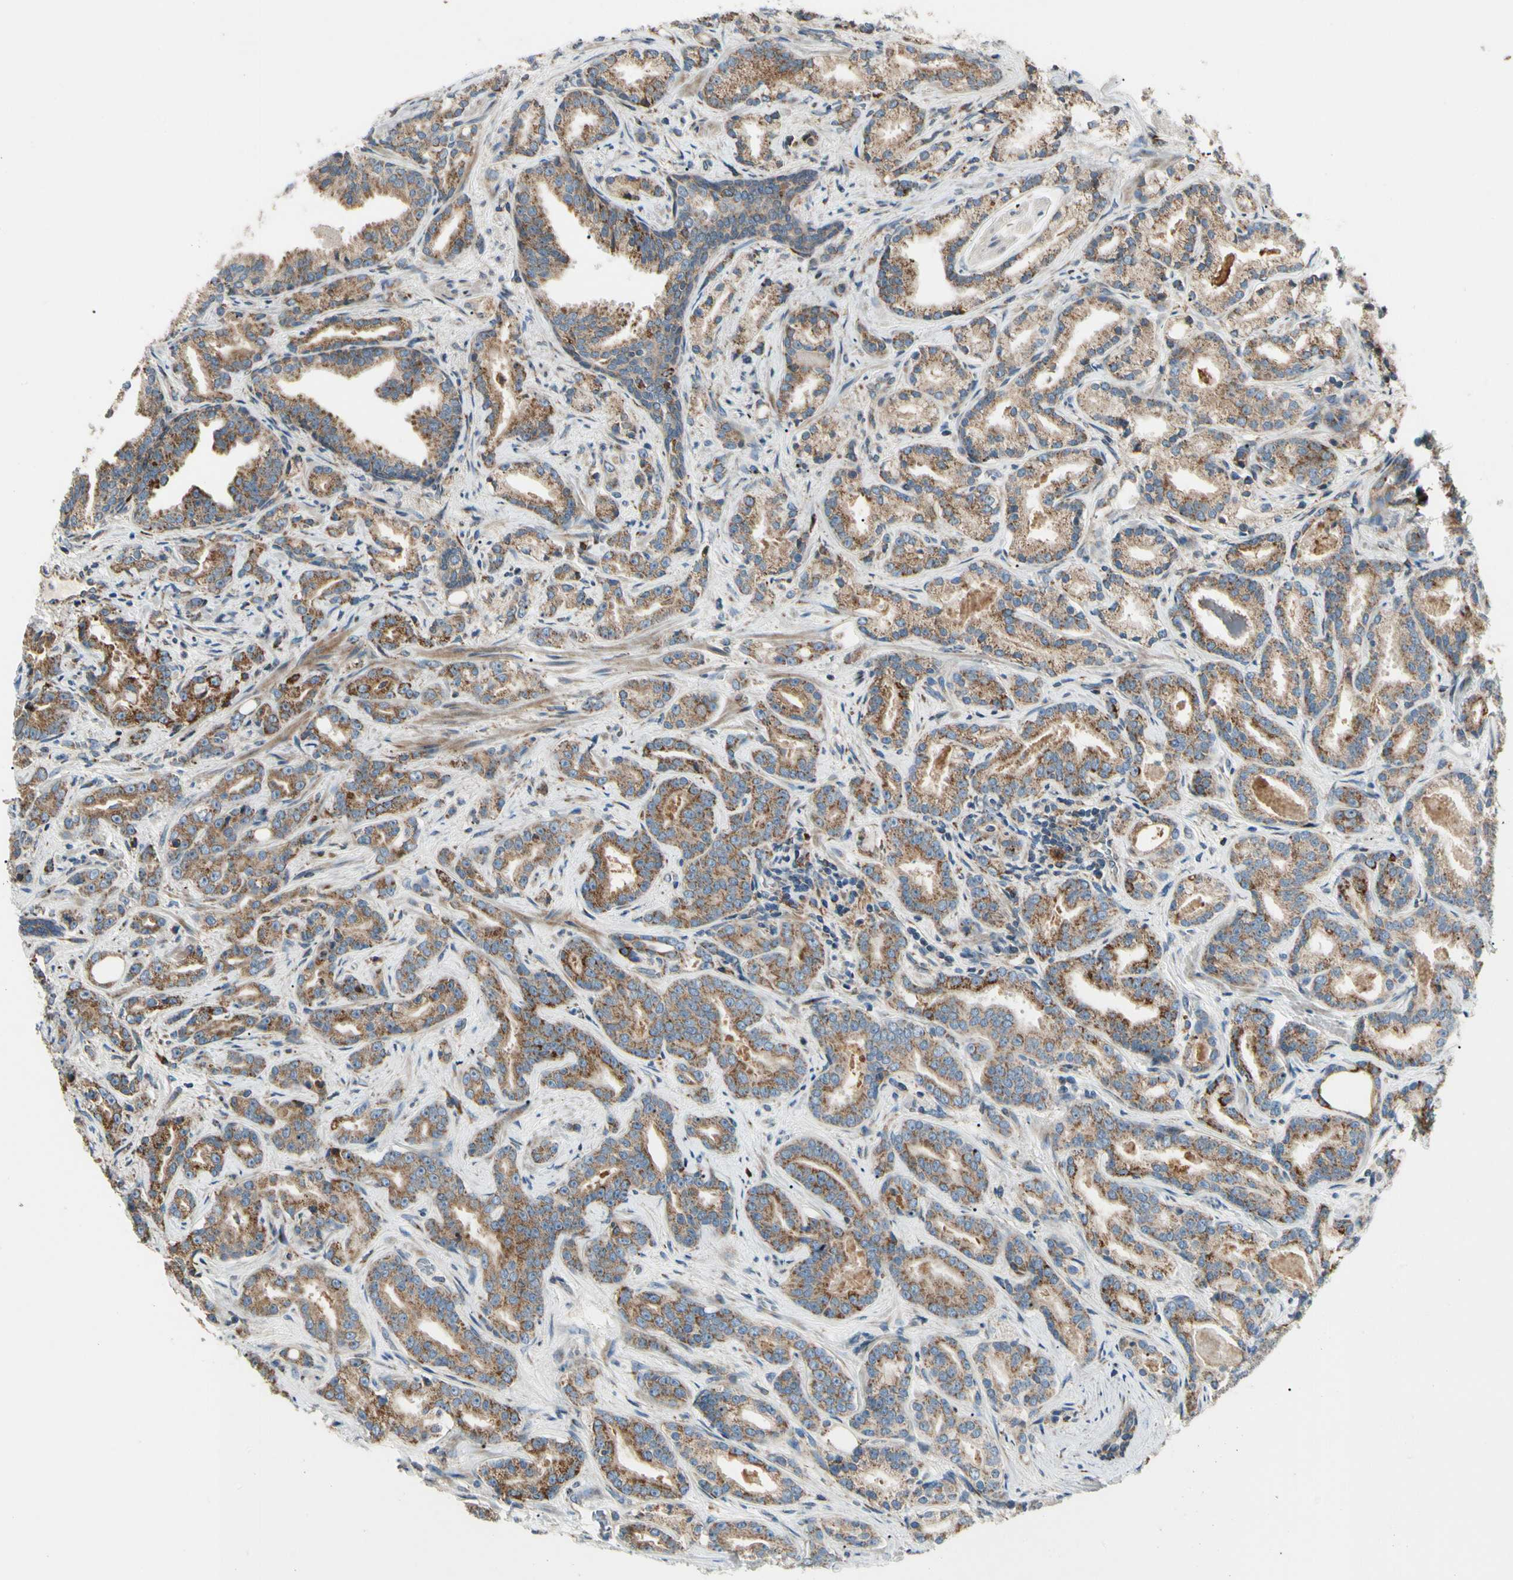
{"staining": {"intensity": "moderate", "quantity": ">75%", "location": "cytoplasmic/membranous"}, "tissue": "prostate cancer", "cell_type": "Tumor cells", "image_type": "cancer", "snomed": [{"axis": "morphology", "description": "Adenocarcinoma, Low grade"}, {"axis": "topography", "description": "Prostate"}], "caption": "An image of human prostate cancer (adenocarcinoma (low-grade)) stained for a protein reveals moderate cytoplasmic/membranous brown staining in tumor cells.", "gene": "MRPL9", "patient": {"sex": "male", "age": 63}}